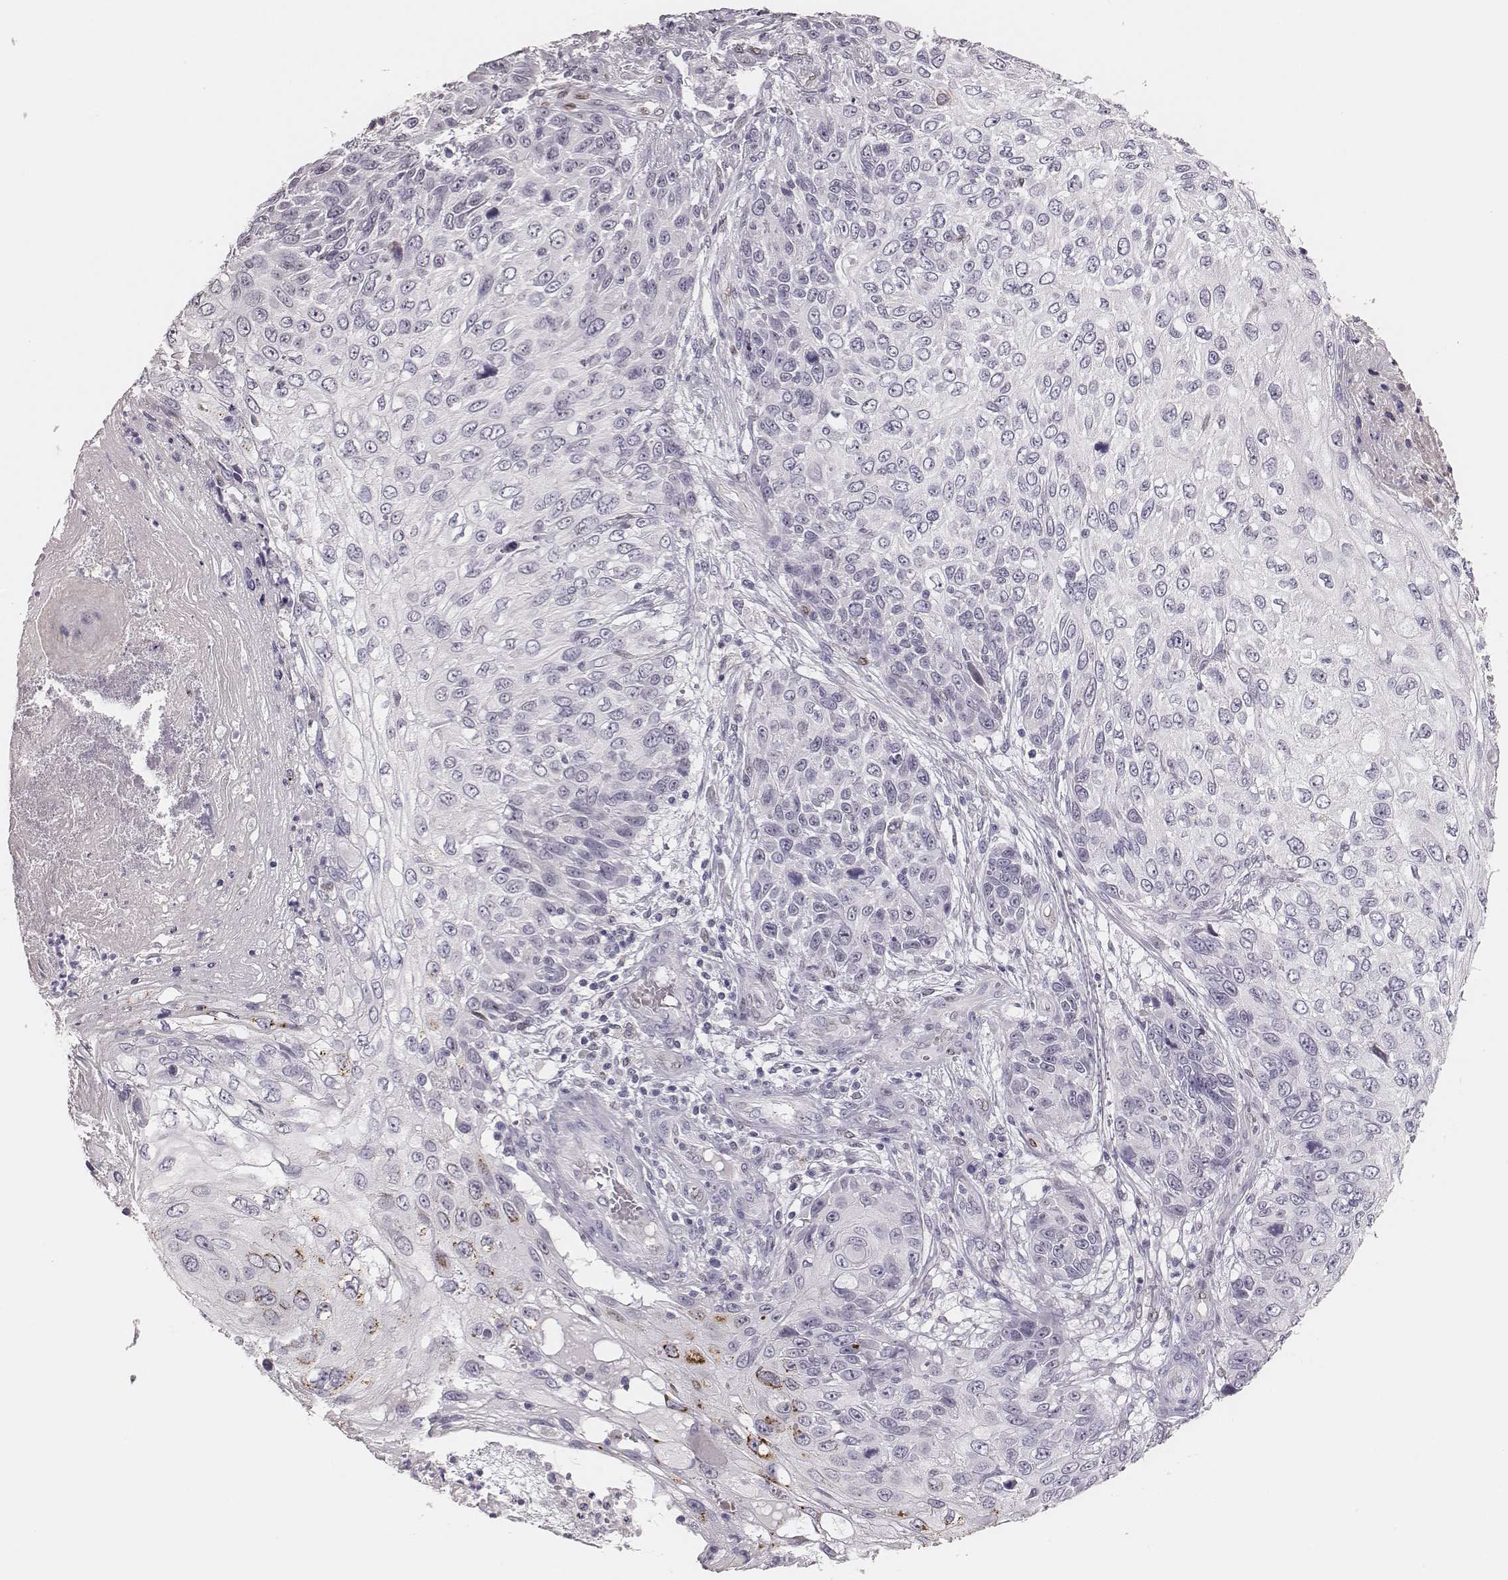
{"staining": {"intensity": "negative", "quantity": "none", "location": "none"}, "tissue": "skin cancer", "cell_type": "Tumor cells", "image_type": "cancer", "snomed": [{"axis": "morphology", "description": "Squamous cell carcinoma, NOS"}, {"axis": "topography", "description": "Skin"}], "caption": "DAB (3,3'-diaminobenzidine) immunohistochemical staining of squamous cell carcinoma (skin) demonstrates no significant expression in tumor cells. The staining was performed using DAB to visualize the protein expression in brown, while the nuclei were stained in blue with hematoxylin (Magnification: 20x).", "gene": "ADGRF4", "patient": {"sex": "male", "age": 92}}